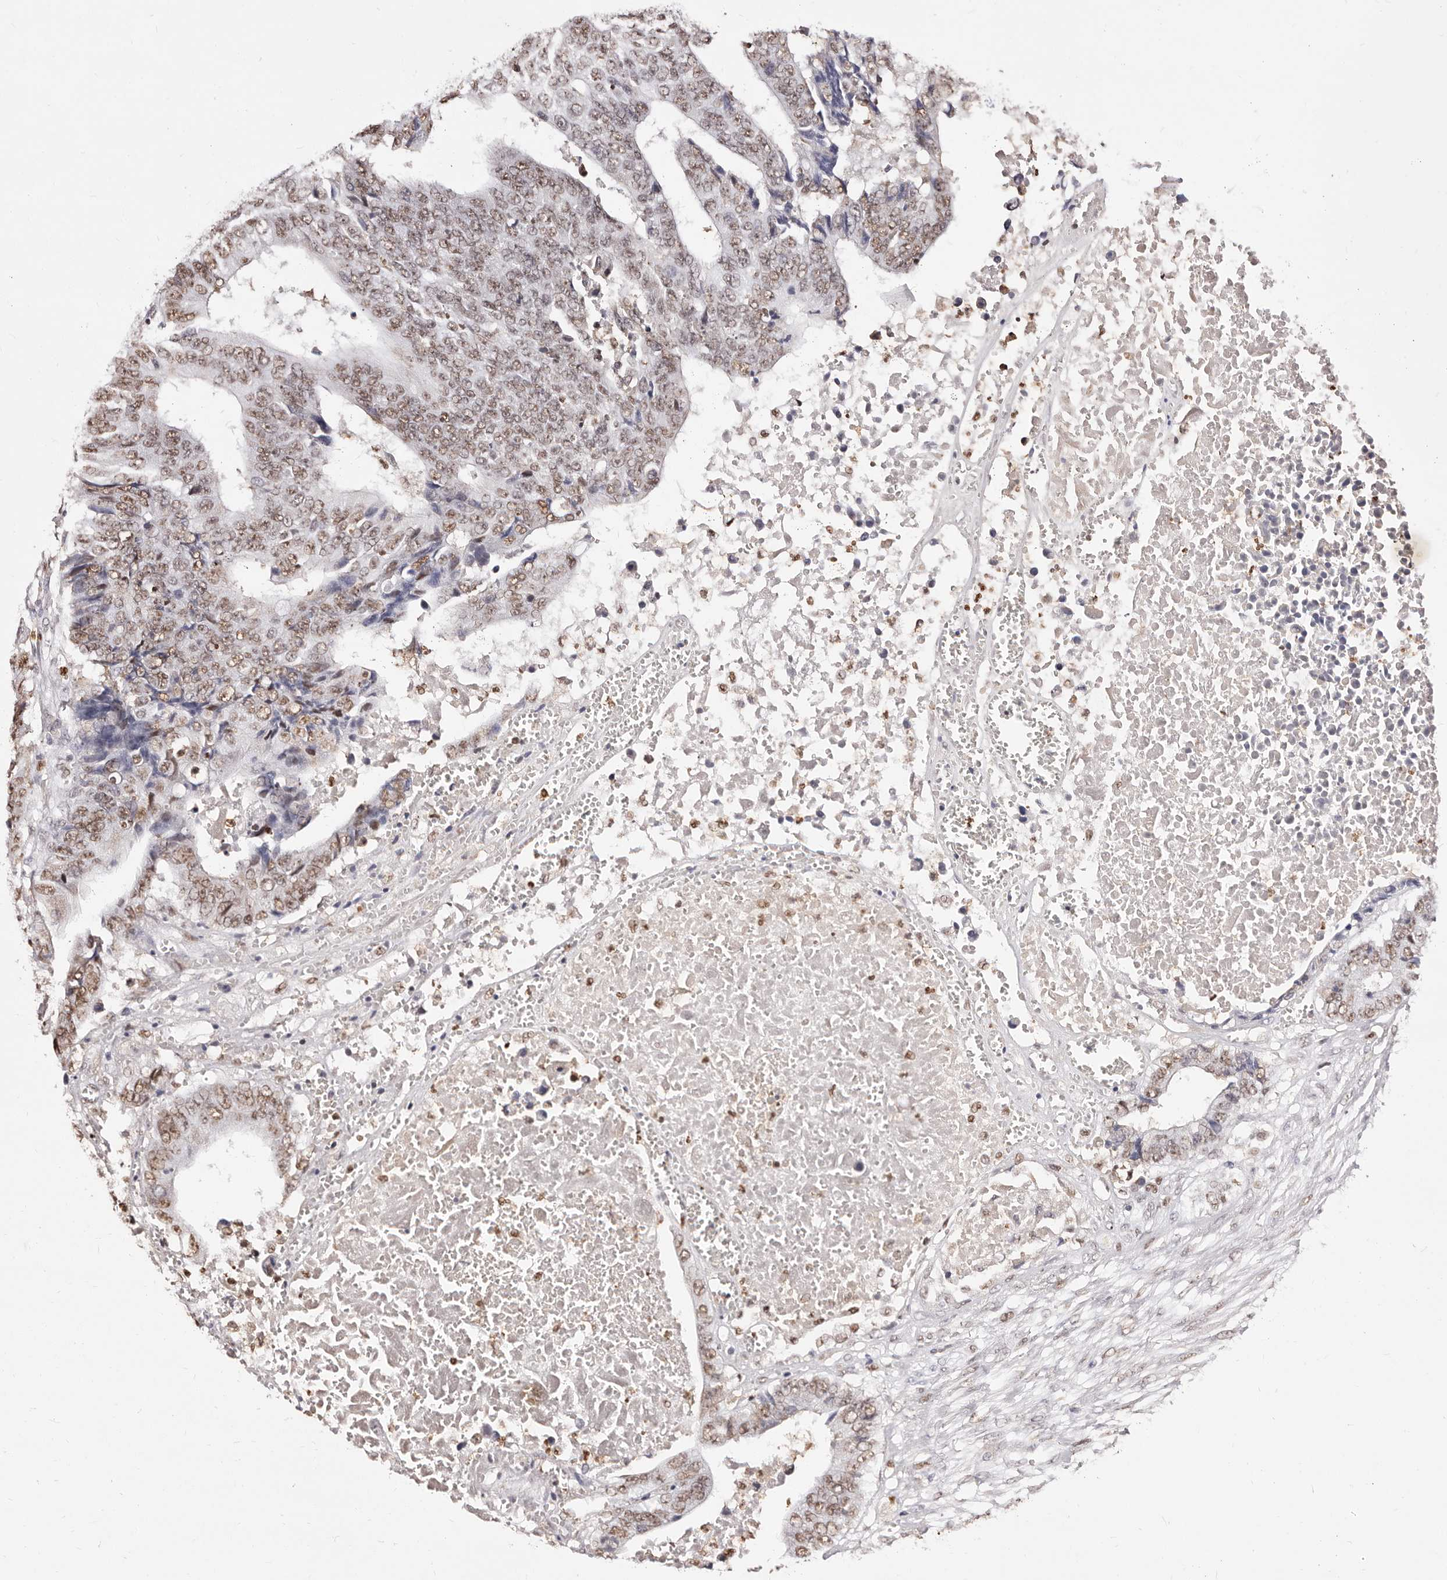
{"staining": {"intensity": "weak", "quantity": ">75%", "location": "nuclear"}, "tissue": "colorectal cancer", "cell_type": "Tumor cells", "image_type": "cancer", "snomed": [{"axis": "morphology", "description": "Adenocarcinoma, NOS"}, {"axis": "topography", "description": "Rectum"}], "caption": "A high-resolution image shows IHC staining of colorectal cancer, which demonstrates weak nuclear positivity in approximately >75% of tumor cells. The staining was performed using DAB (3,3'-diaminobenzidine) to visualize the protein expression in brown, while the nuclei were stained in blue with hematoxylin (Magnification: 20x).", "gene": "TKT", "patient": {"sex": "male", "age": 84}}